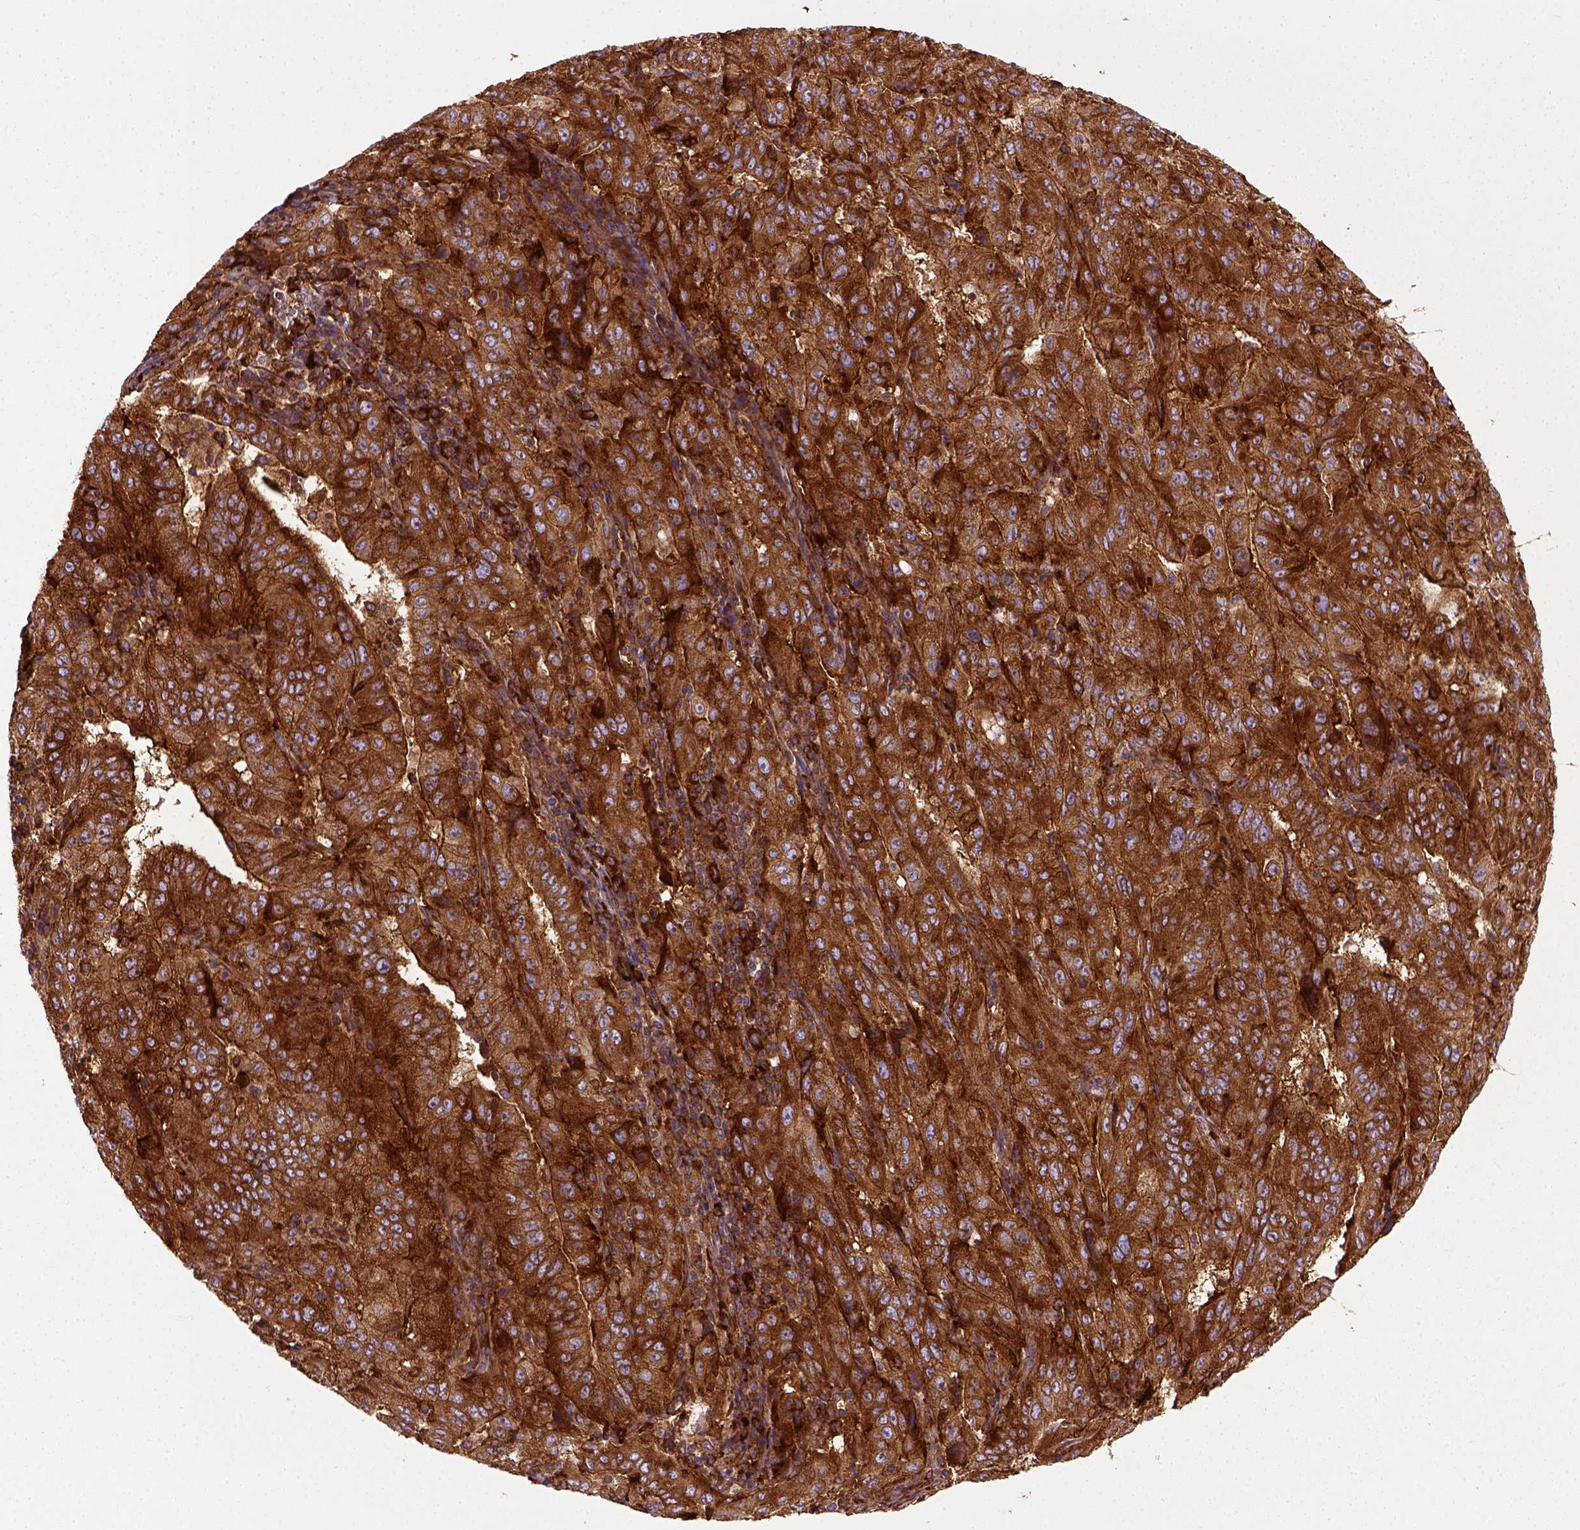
{"staining": {"intensity": "strong", "quantity": ">75%", "location": "cytoplasmic/membranous"}, "tissue": "pancreatic cancer", "cell_type": "Tumor cells", "image_type": "cancer", "snomed": [{"axis": "morphology", "description": "Adenocarcinoma, NOS"}, {"axis": "topography", "description": "Pancreas"}], "caption": "The immunohistochemical stain highlights strong cytoplasmic/membranous staining in tumor cells of pancreatic cancer tissue. (DAB (3,3'-diaminobenzidine) IHC, brown staining for protein, blue staining for nuclei).", "gene": "CAPRIN1", "patient": {"sex": "male", "age": 63}}